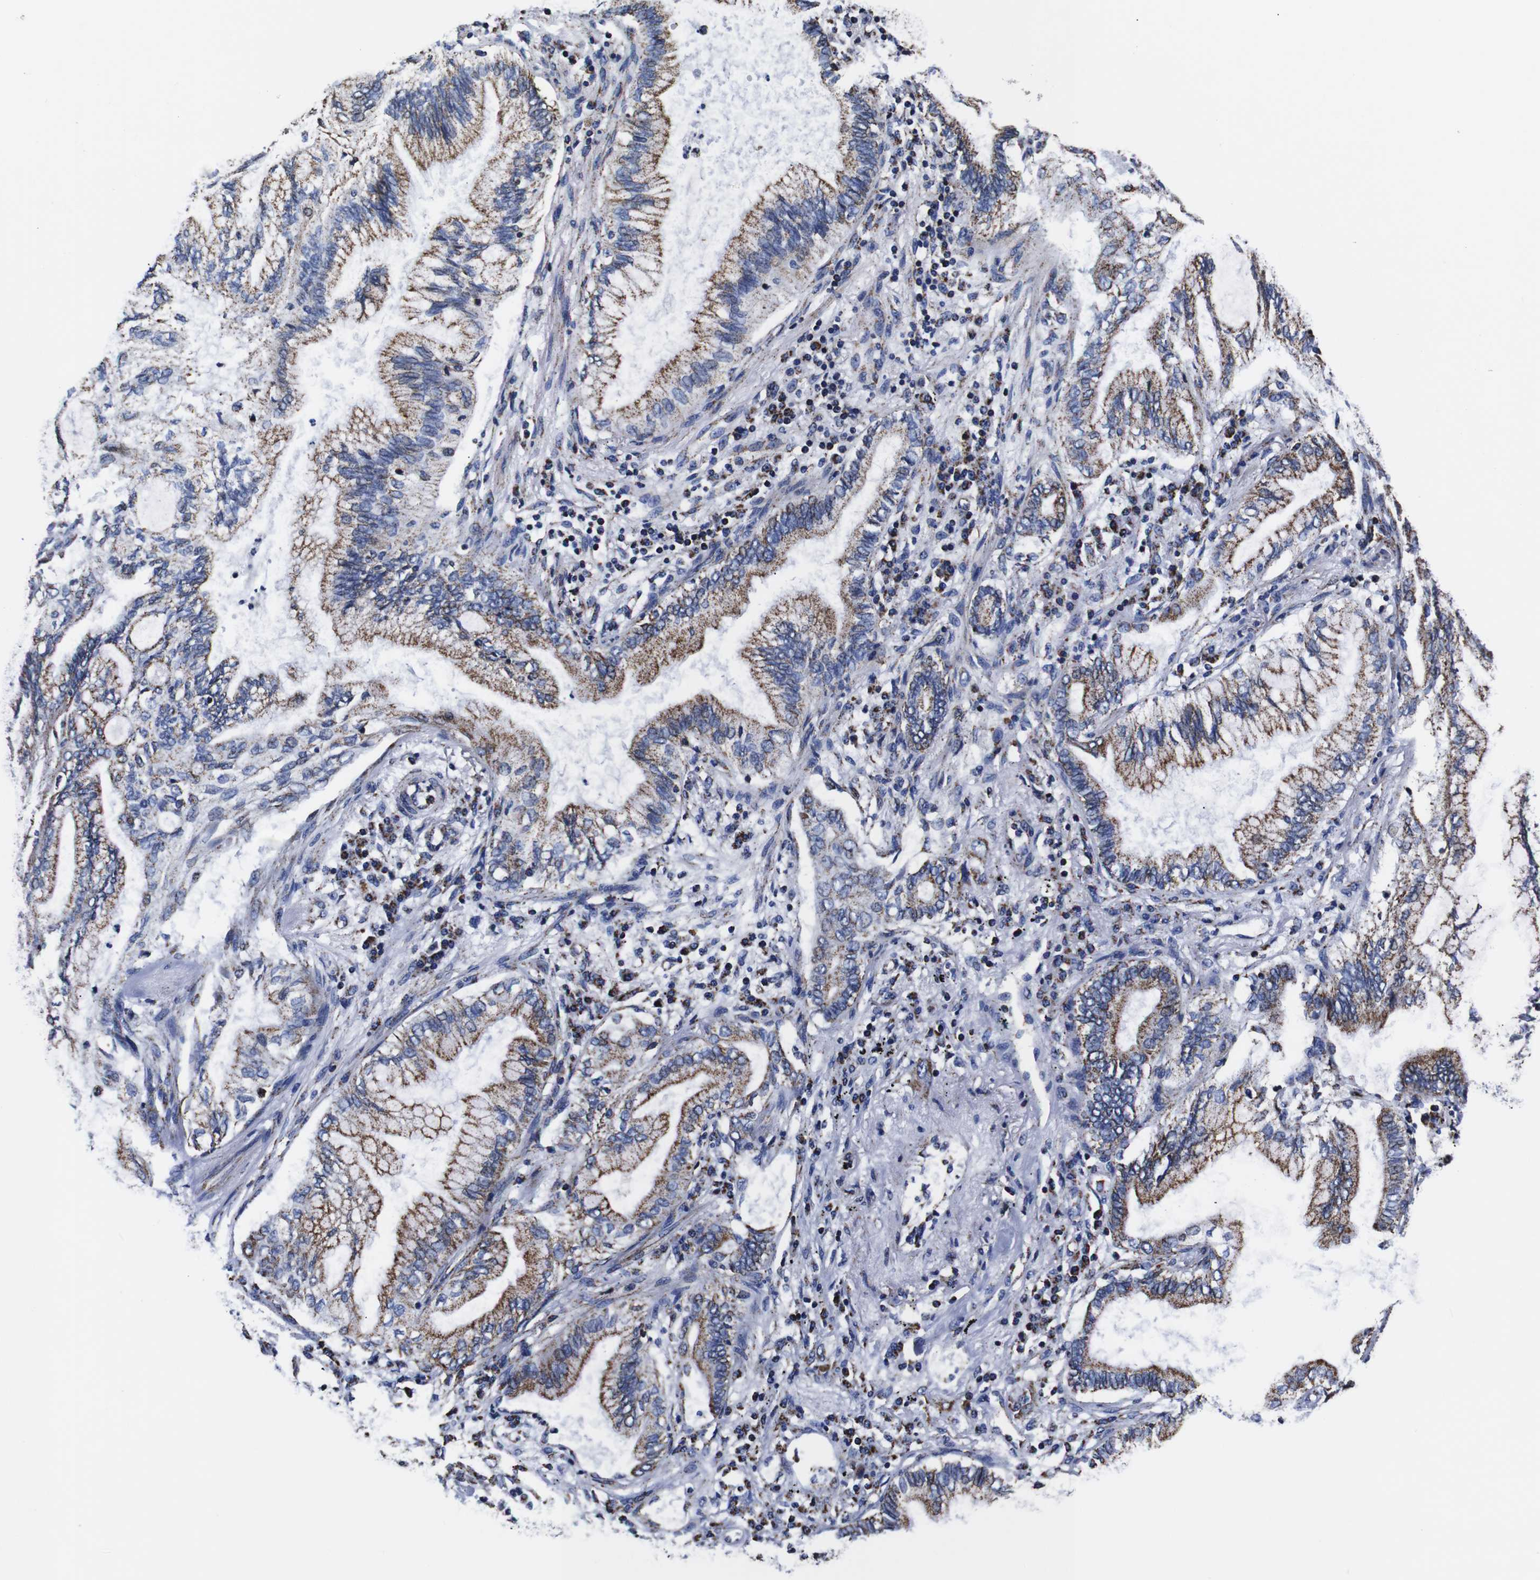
{"staining": {"intensity": "moderate", "quantity": ">75%", "location": "cytoplasmic/membranous"}, "tissue": "lung cancer", "cell_type": "Tumor cells", "image_type": "cancer", "snomed": [{"axis": "morphology", "description": "Normal tissue, NOS"}, {"axis": "morphology", "description": "Adenocarcinoma, NOS"}, {"axis": "topography", "description": "Bronchus"}, {"axis": "topography", "description": "Lung"}], "caption": "DAB immunohistochemical staining of human lung cancer (adenocarcinoma) reveals moderate cytoplasmic/membranous protein expression in approximately >75% of tumor cells.", "gene": "FKBP9", "patient": {"sex": "female", "age": 70}}